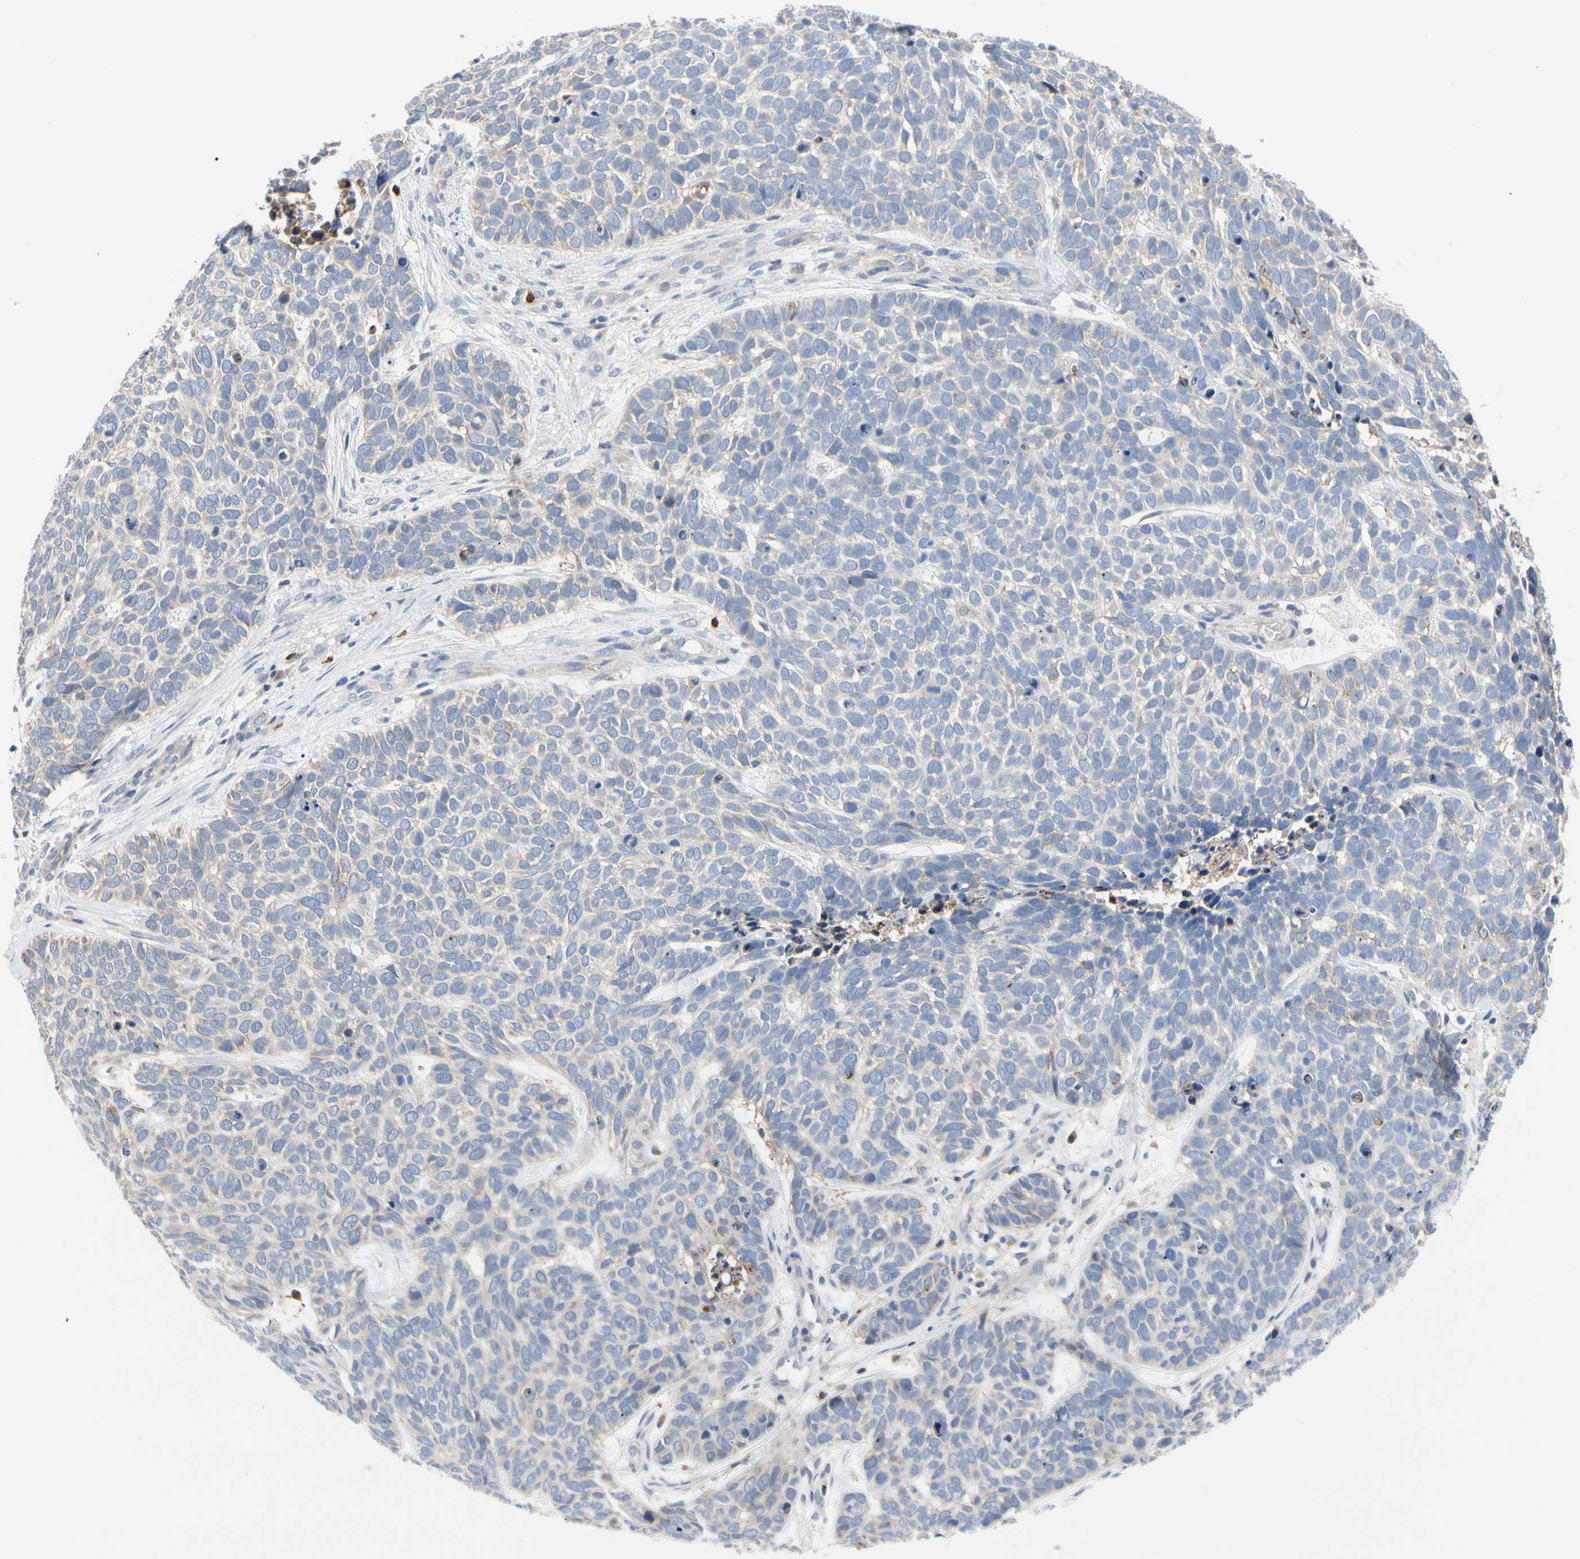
{"staining": {"intensity": "weak", "quantity": "<25%", "location": "cytoplasmic/membranous"}, "tissue": "skin cancer", "cell_type": "Tumor cells", "image_type": "cancer", "snomed": [{"axis": "morphology", "description": "Basal cell carcinoma"}, {"axis": "topography", "description": "Skin"}], "caption": "IHC micrograph of neoplastic tissue: human skin cancer (basal cell carcinoma) stained with DAB (3,3'-diaminobenzidine) shows no significant protein expression in tumor cells.", "gene": "MCL1", "patient": {"sex": "male", "age": 87}}